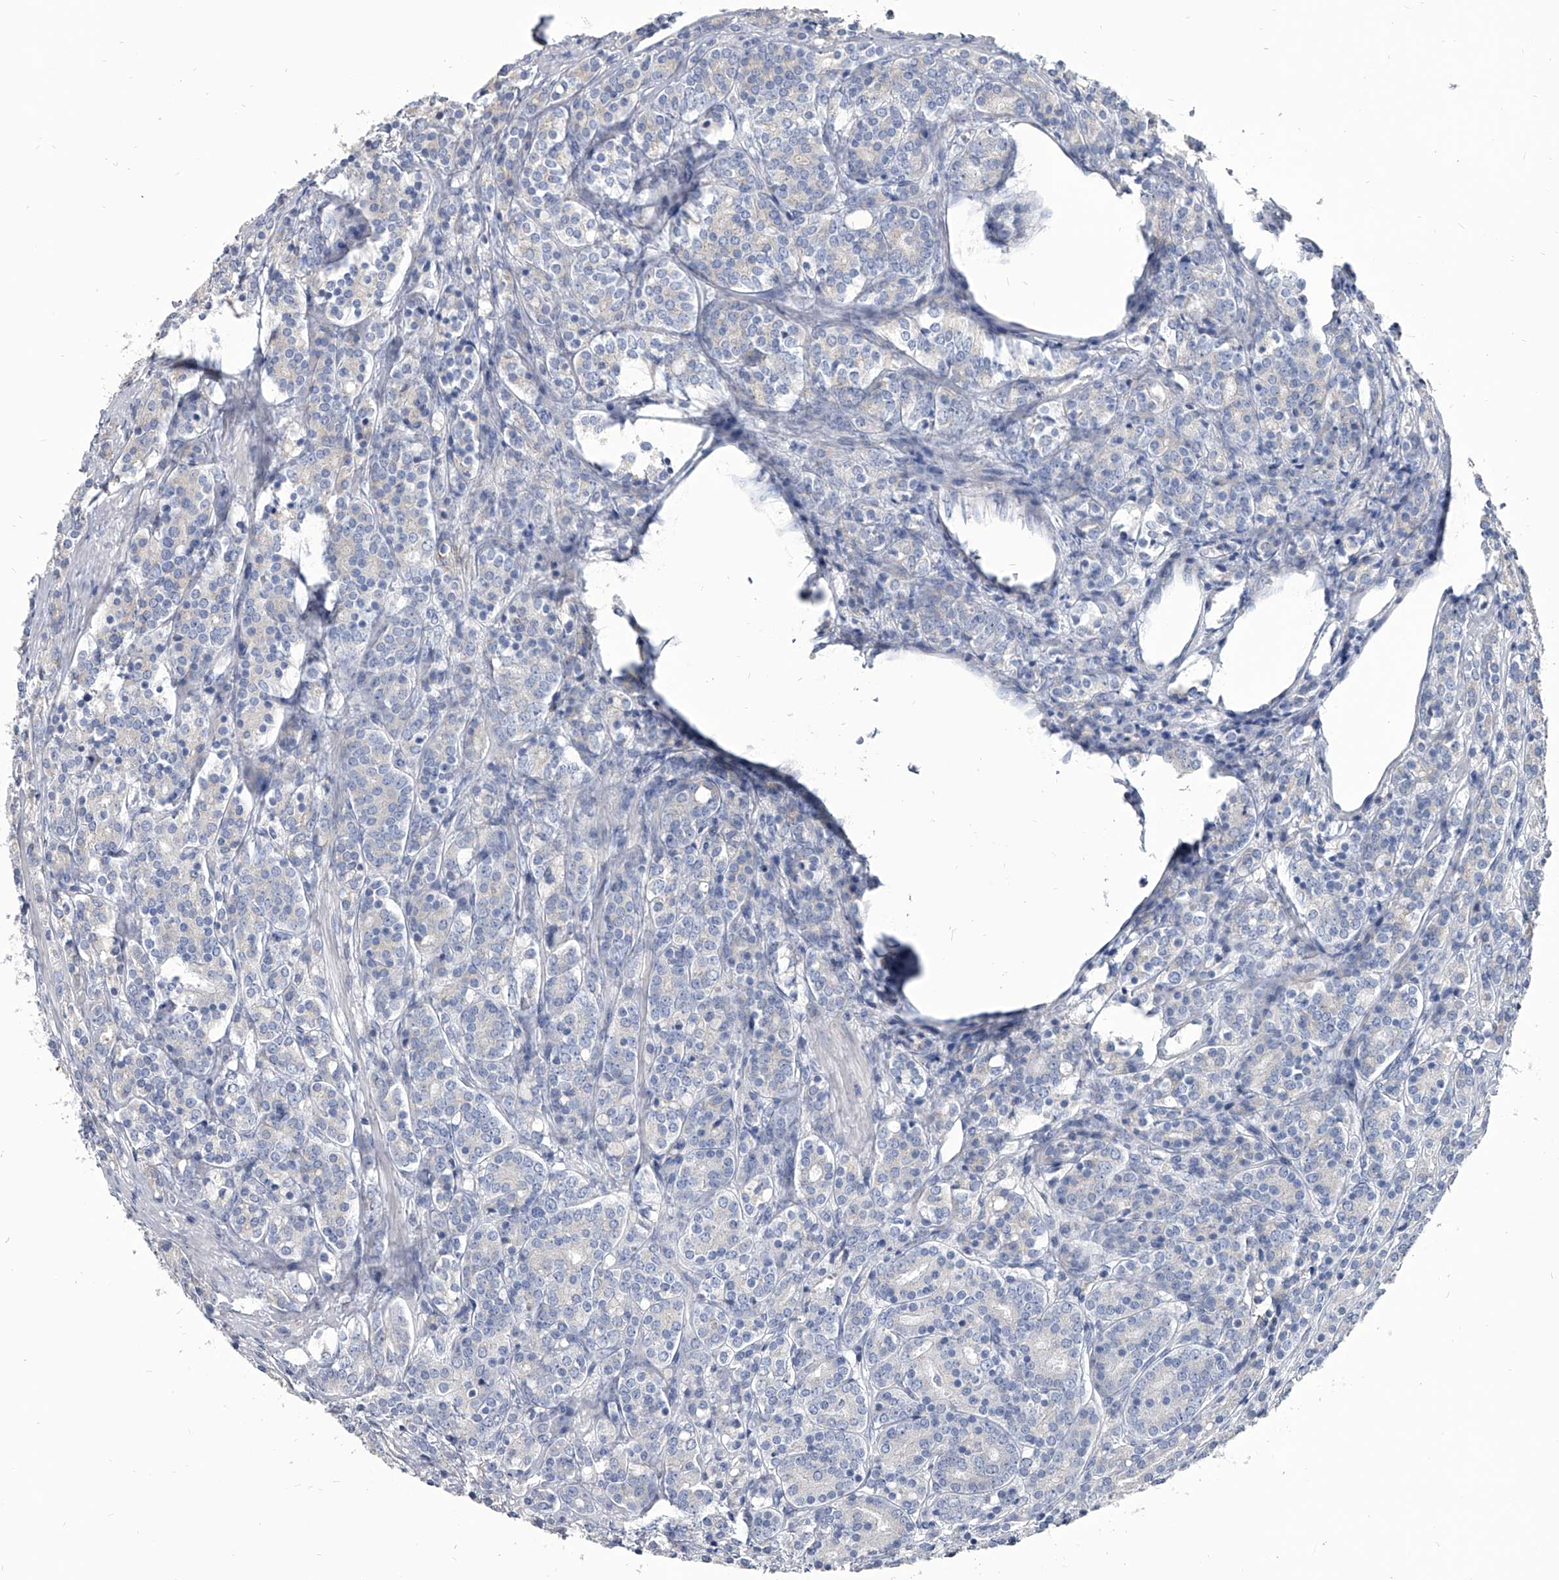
{"staining": {"intensity": "negative", "quantity": "none", "location": "none"}, "tissue": "prostate cancer", "cell_type": "Tumor cells", "image_type": "cancer", "snomed": [{"axis": "morphology", "description": "Adenocarcinoma, High grade"}, {"axis": "topography", "description": "Prostate"}], "caption": "DAB (3,3'-diaminobenzidine) immunohistochemical staining of human prostate cancer (high-grade adenocarcinoma) demonstrates no significant expression in tumor cells.", "gene": "SPP1", "patient": {"sex": "male", "age": 62}}